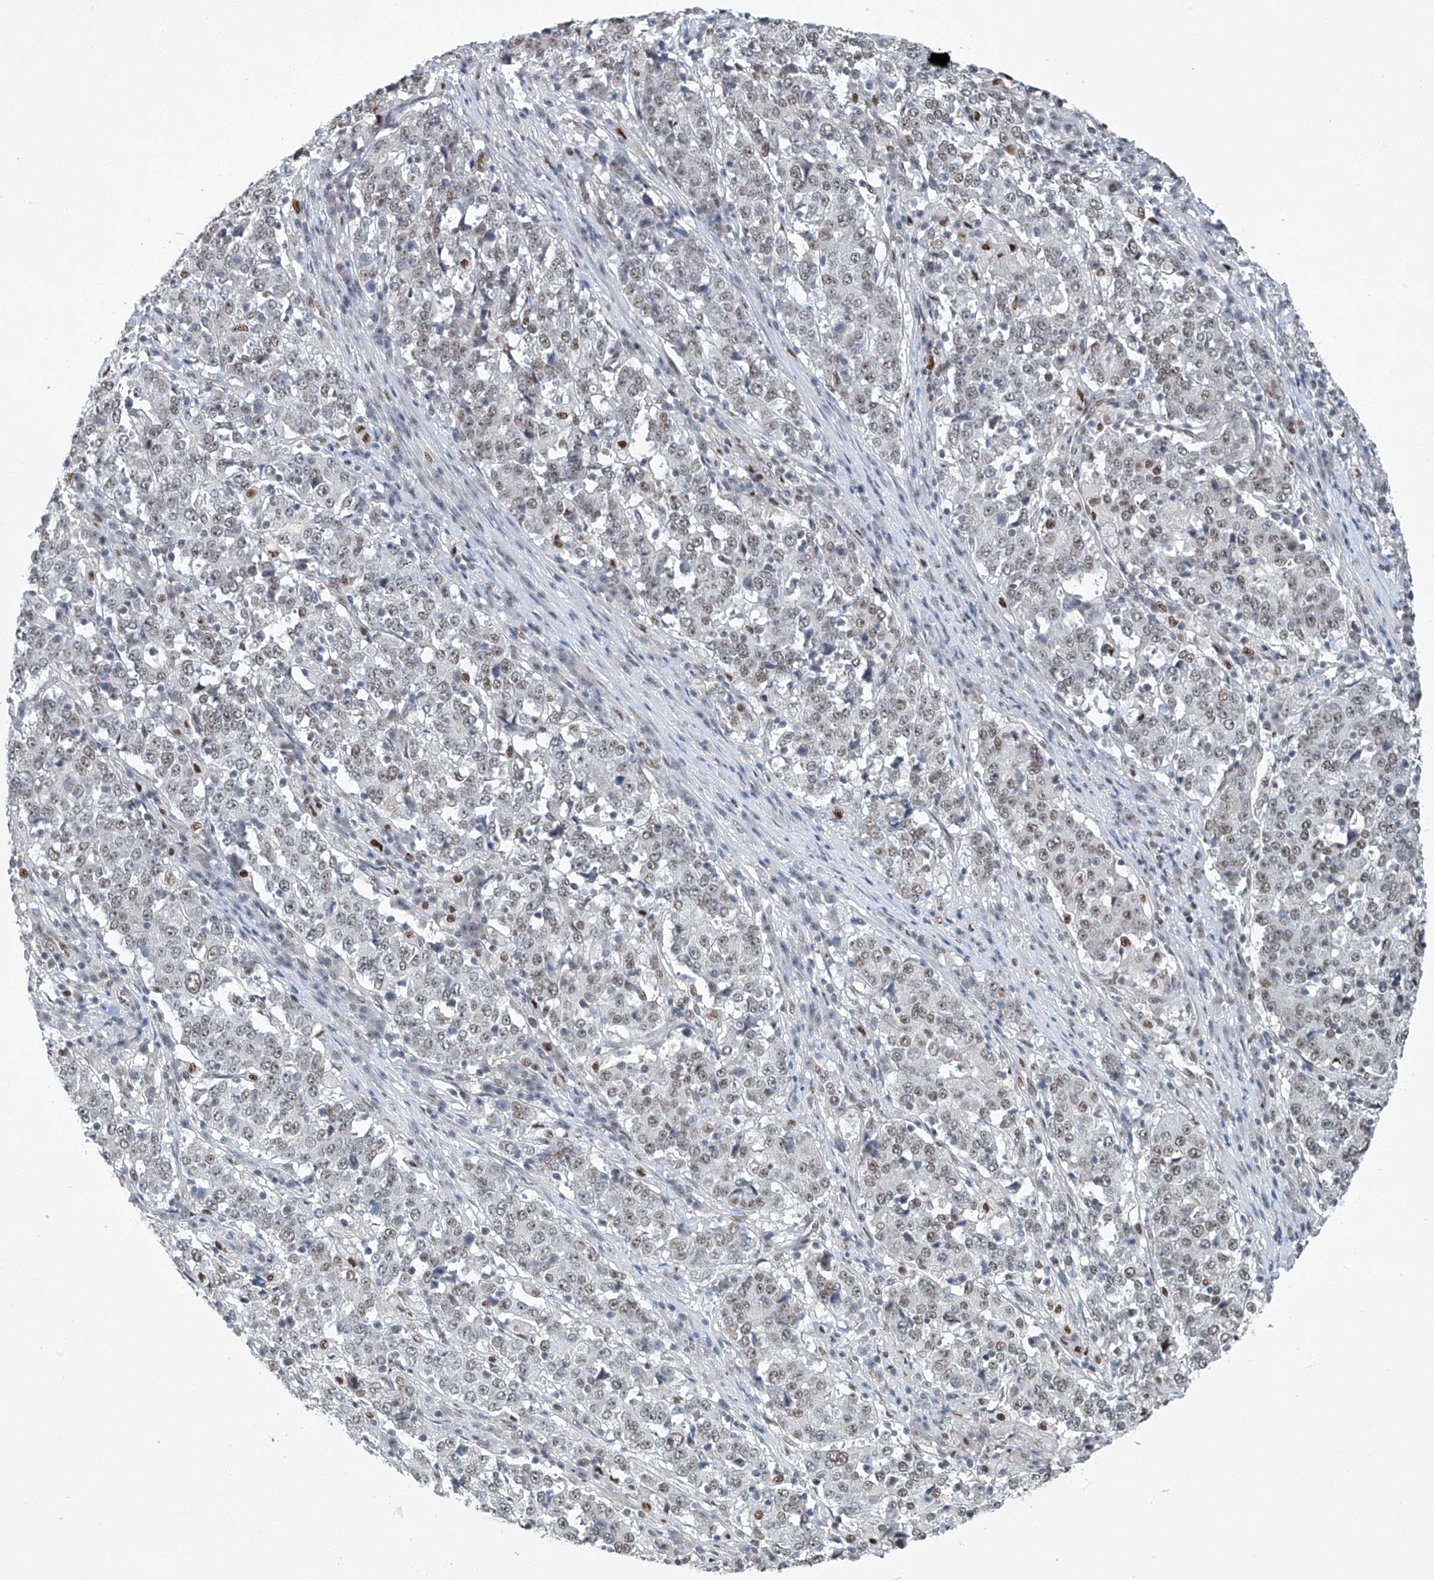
{"staining": {"intensity": "weak", "quantity": ">75%", "location": "nuclear"}, "tissue": "stomach cancer", "cell_type": "Tumor cells", "image_type": "cancer", "snomed": [{"axis": "morphology", "description": "Adenocarcinoma, NOS"}, {"axis": "topography", "description": "Stomach"}], "caption": "A high-resolution micrograph shows IHC staining of stomach adenocarcinoma, which demonstrates weak nuclear positivity in approximately >75% of tumor cells. The staining was performed using DAB to visualize the protein expression in brown, while the nuclei were stained in blue with hematoxylin (Magnification: 20x).", "gene": "TAF8", "patient": {"sex": "male", "age": 59}}